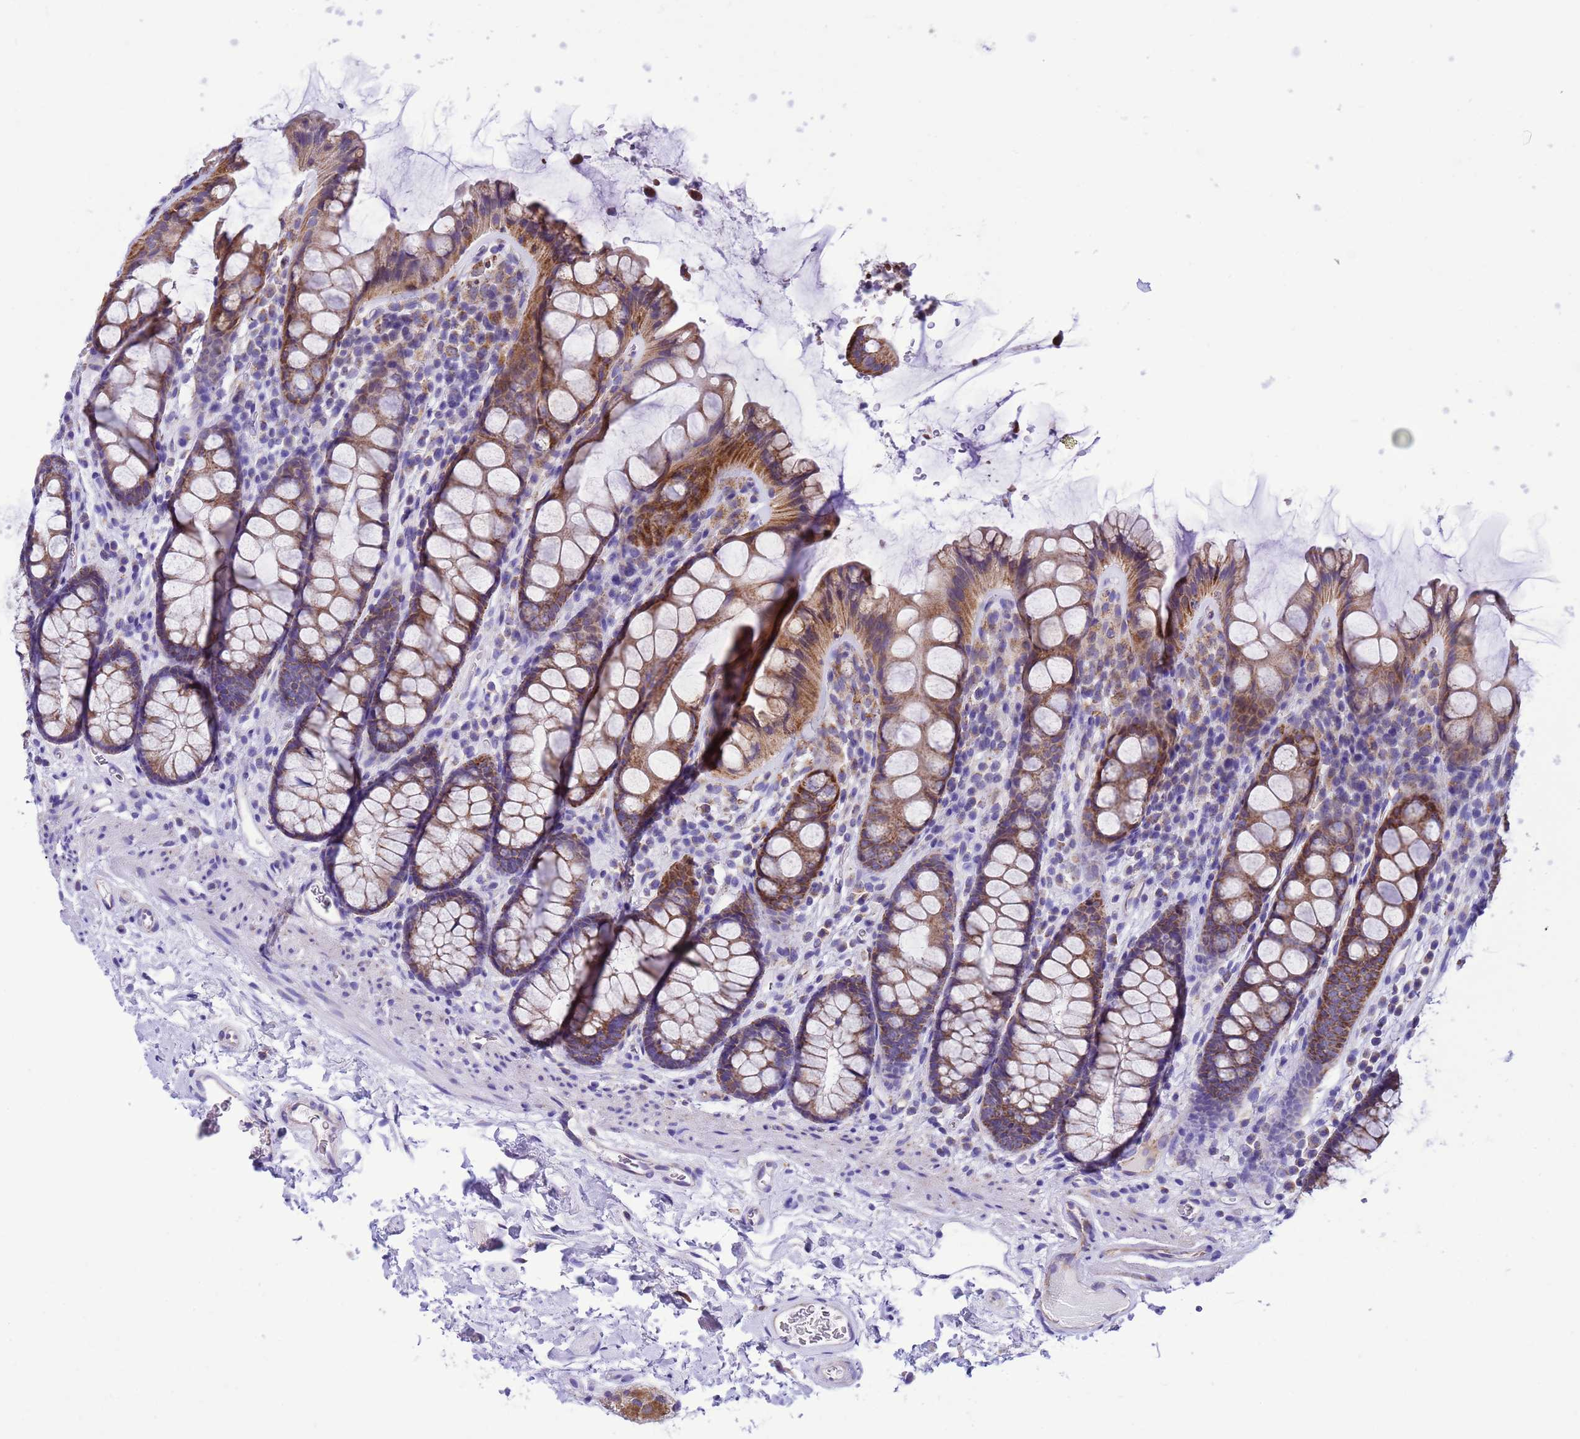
{"staining": {"intensity": "negative", "quantity": "none", "location": "none"}, "tissue": "colon", "cell_type": "Endothelial cells", "image_type": "normal", "snomed": [{"axis": "morphology", "description": "Normal tissue, NOS"}, {"axis": "topography", "description": "Colon"}], "caption": "The immunohistochemistry image has no significant positivity in endothelial cells of colon.", "gene": "CCDC191", "patient": {"sex": "female", "age": 82}}